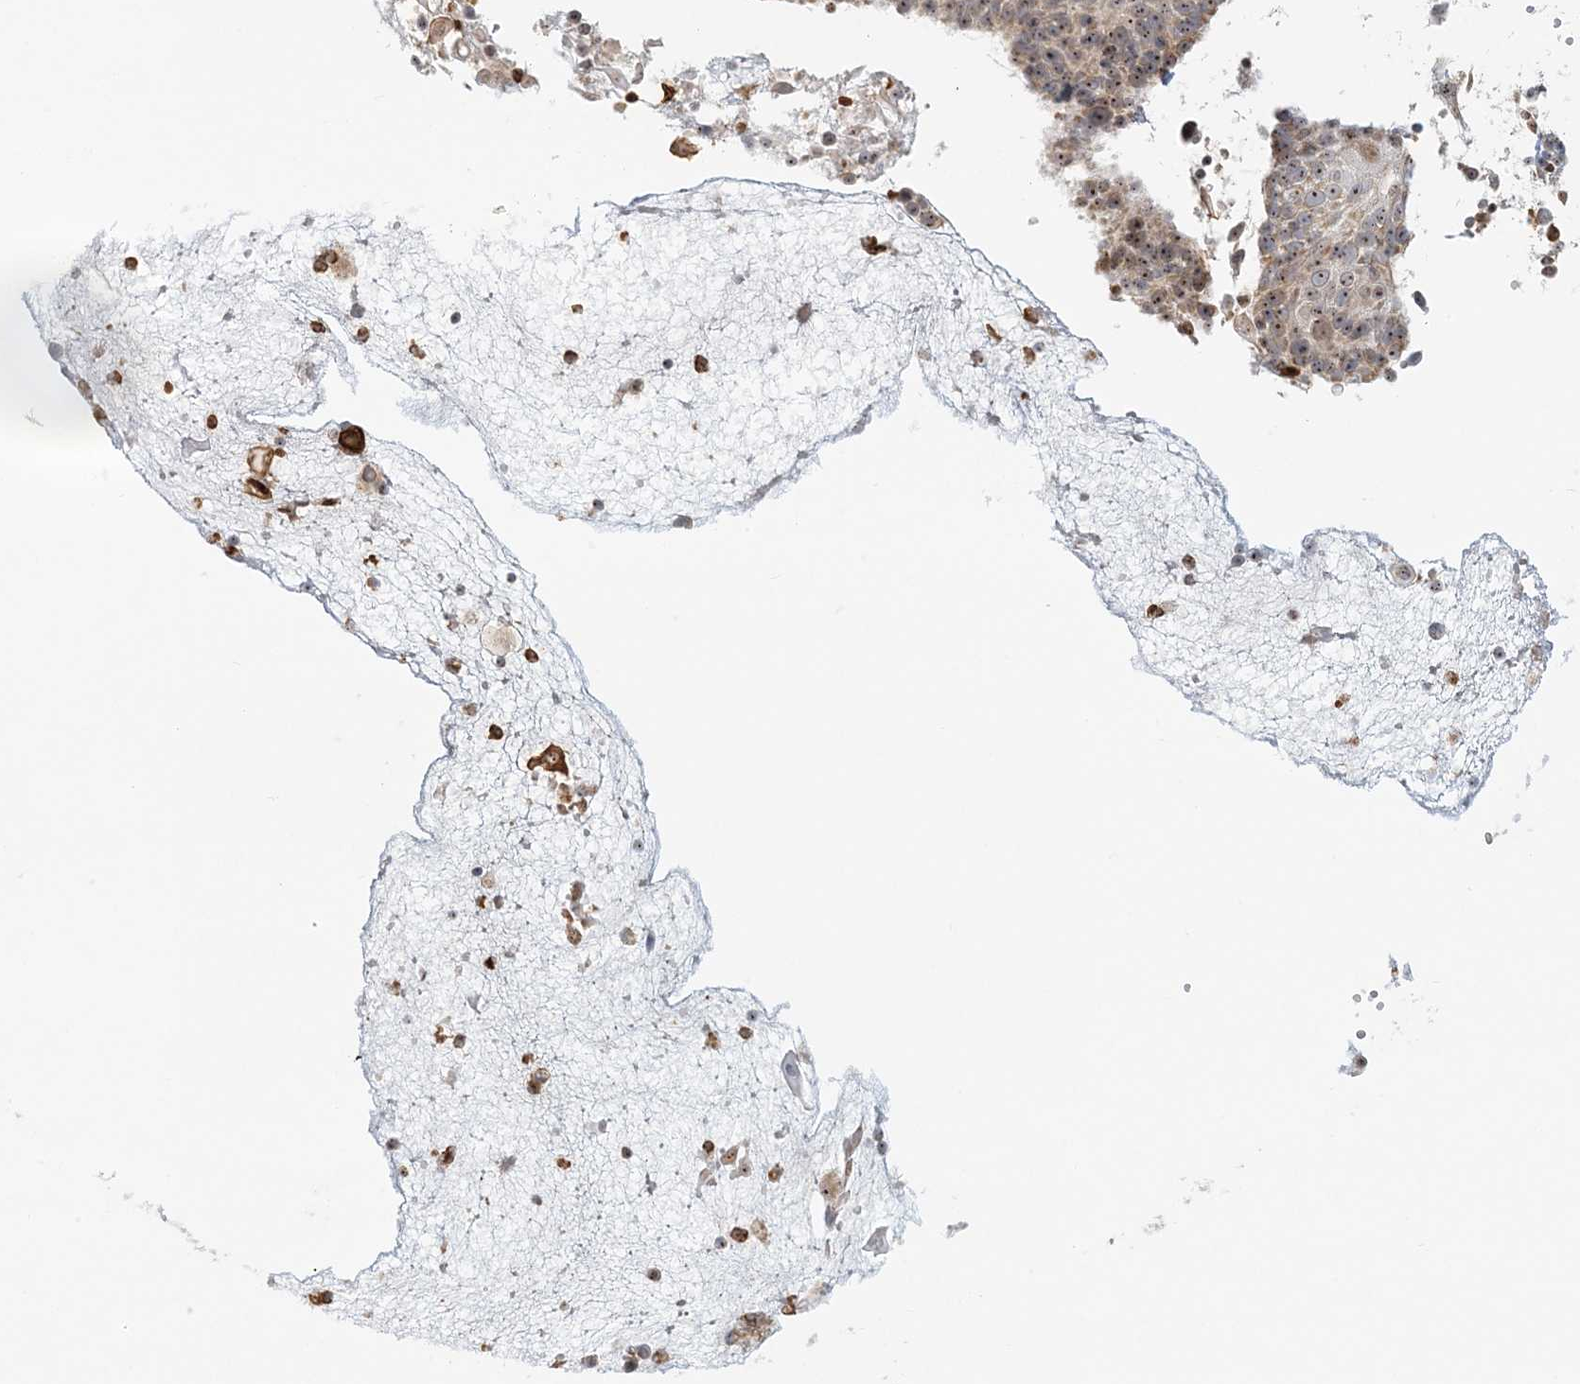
{"staining": {"intensity": "moderate", "quantity": ">75%", "location": "nuclear"}, "tissue": "cervical cancer", "cell_type": "Tumor cells", "image_type": "cancer", "snomed": [{"axis": "morphology", "description": "Squamous cell carcinoma, NOS"}, {"axis": "topography", "description": "Cervix"}], "caption": "The histopathology image demonstrates immunohistochemical staining of cervical cancer. There is moderate nuclear expression is present in approximately >75% of tumor cells. Nuclei are stained in blue.", "gene": "UBE2F", "patient": {"sex": "female", "age": 74}}